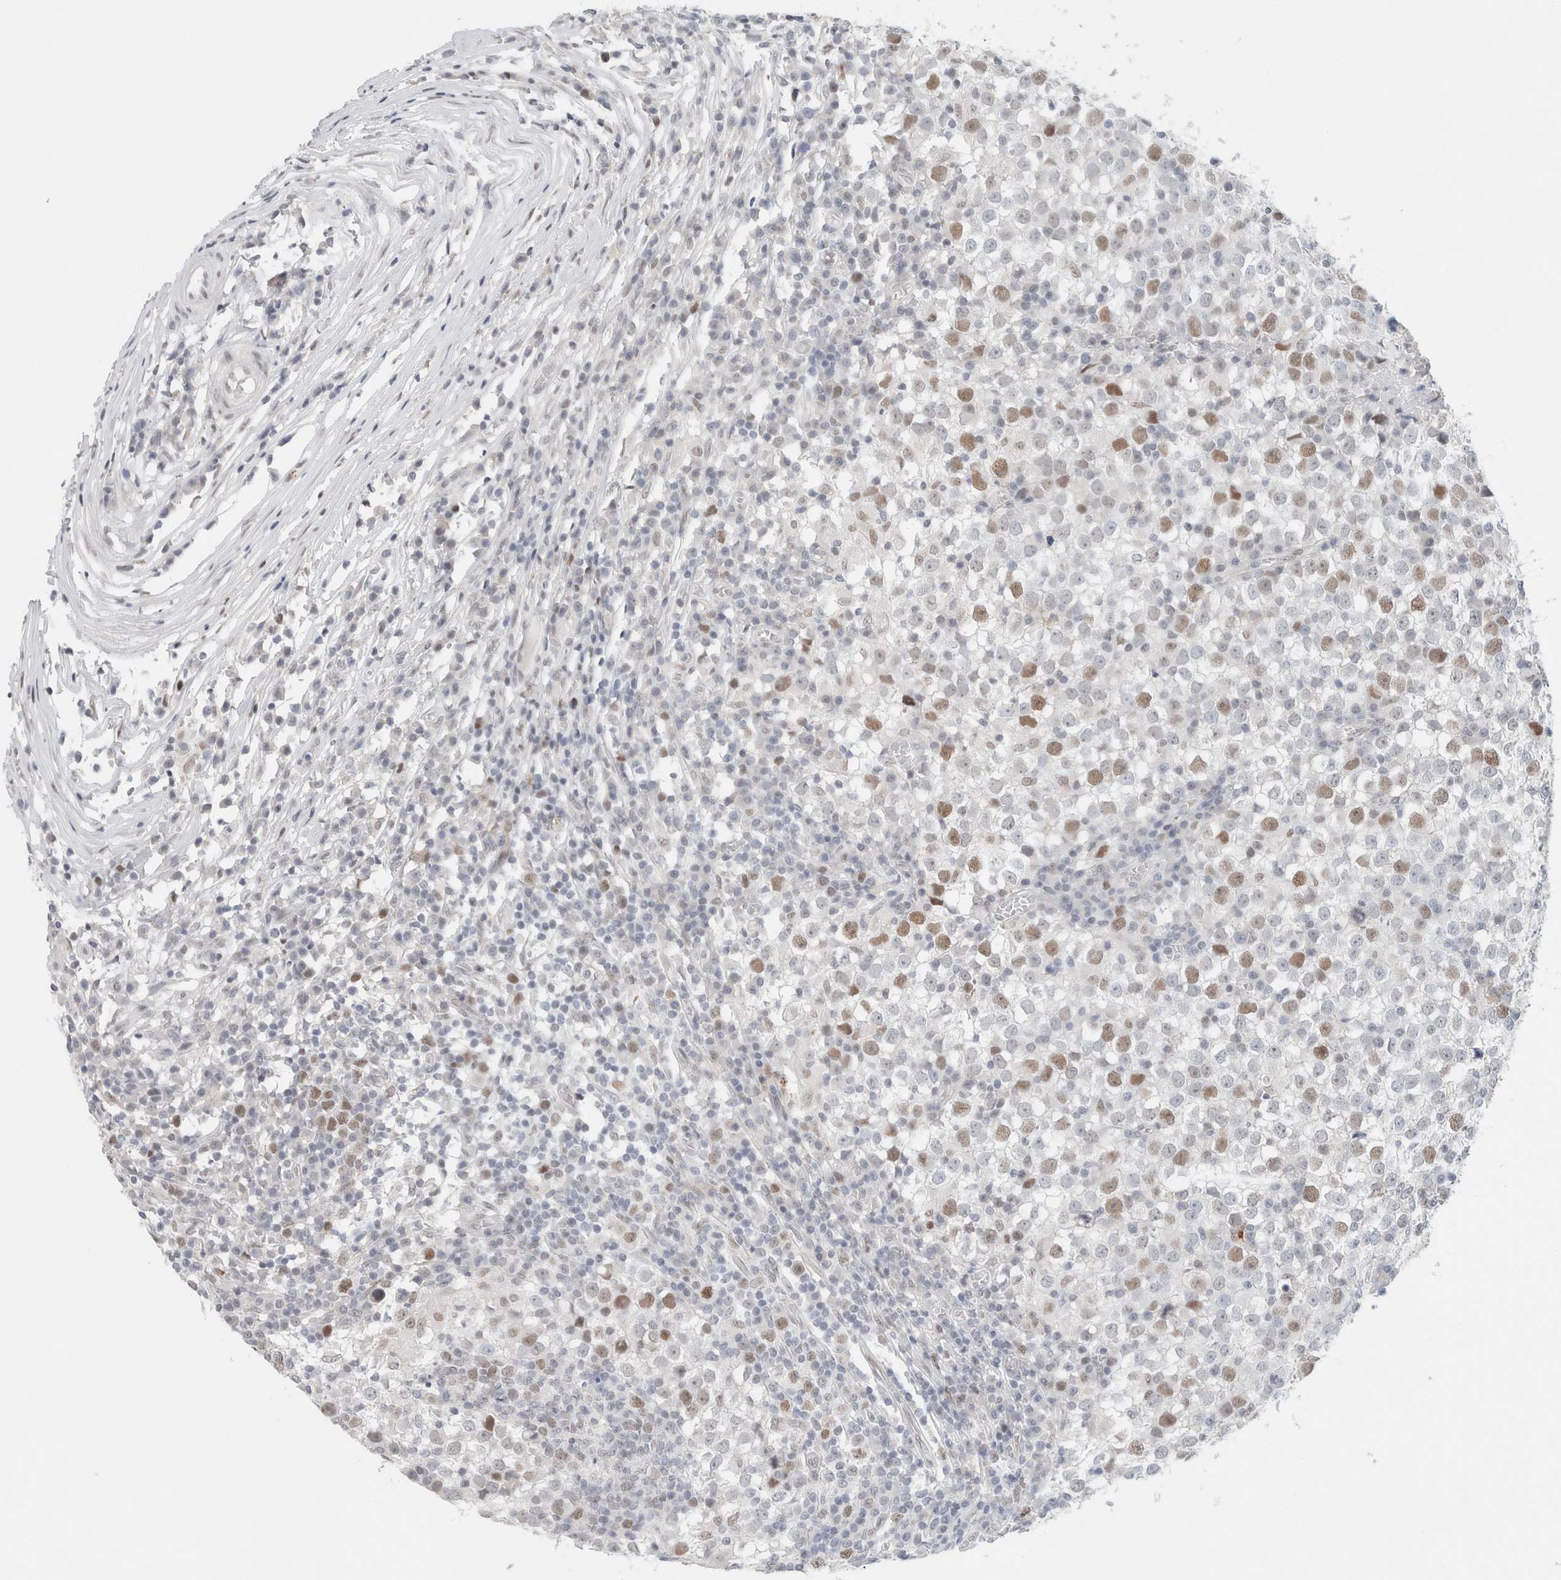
{"staining": {"intensity": "moderate", "quantity": "<25%", "location": "nuclear"}, "tissue": "testis cancer", "cell_type": "Tumor cells", "image_type": "cancer", "snomed": [{"axis": "morphology", "description": "Seminoma, NOS"}, {"axis": "topography", "description": "Testis"}], "caption": "DAB immunohistochemical staining of testis cancer (seminoma) shows moderate nuclear protein positivity in about <25% of tumor cells. The staining is performed using DAB brown chromogen to label protein expression. The nuclei are counter-stained blue using hematoxylin.", "gene": "KNL1", "patient": {"sex": "male", "age": 65}}